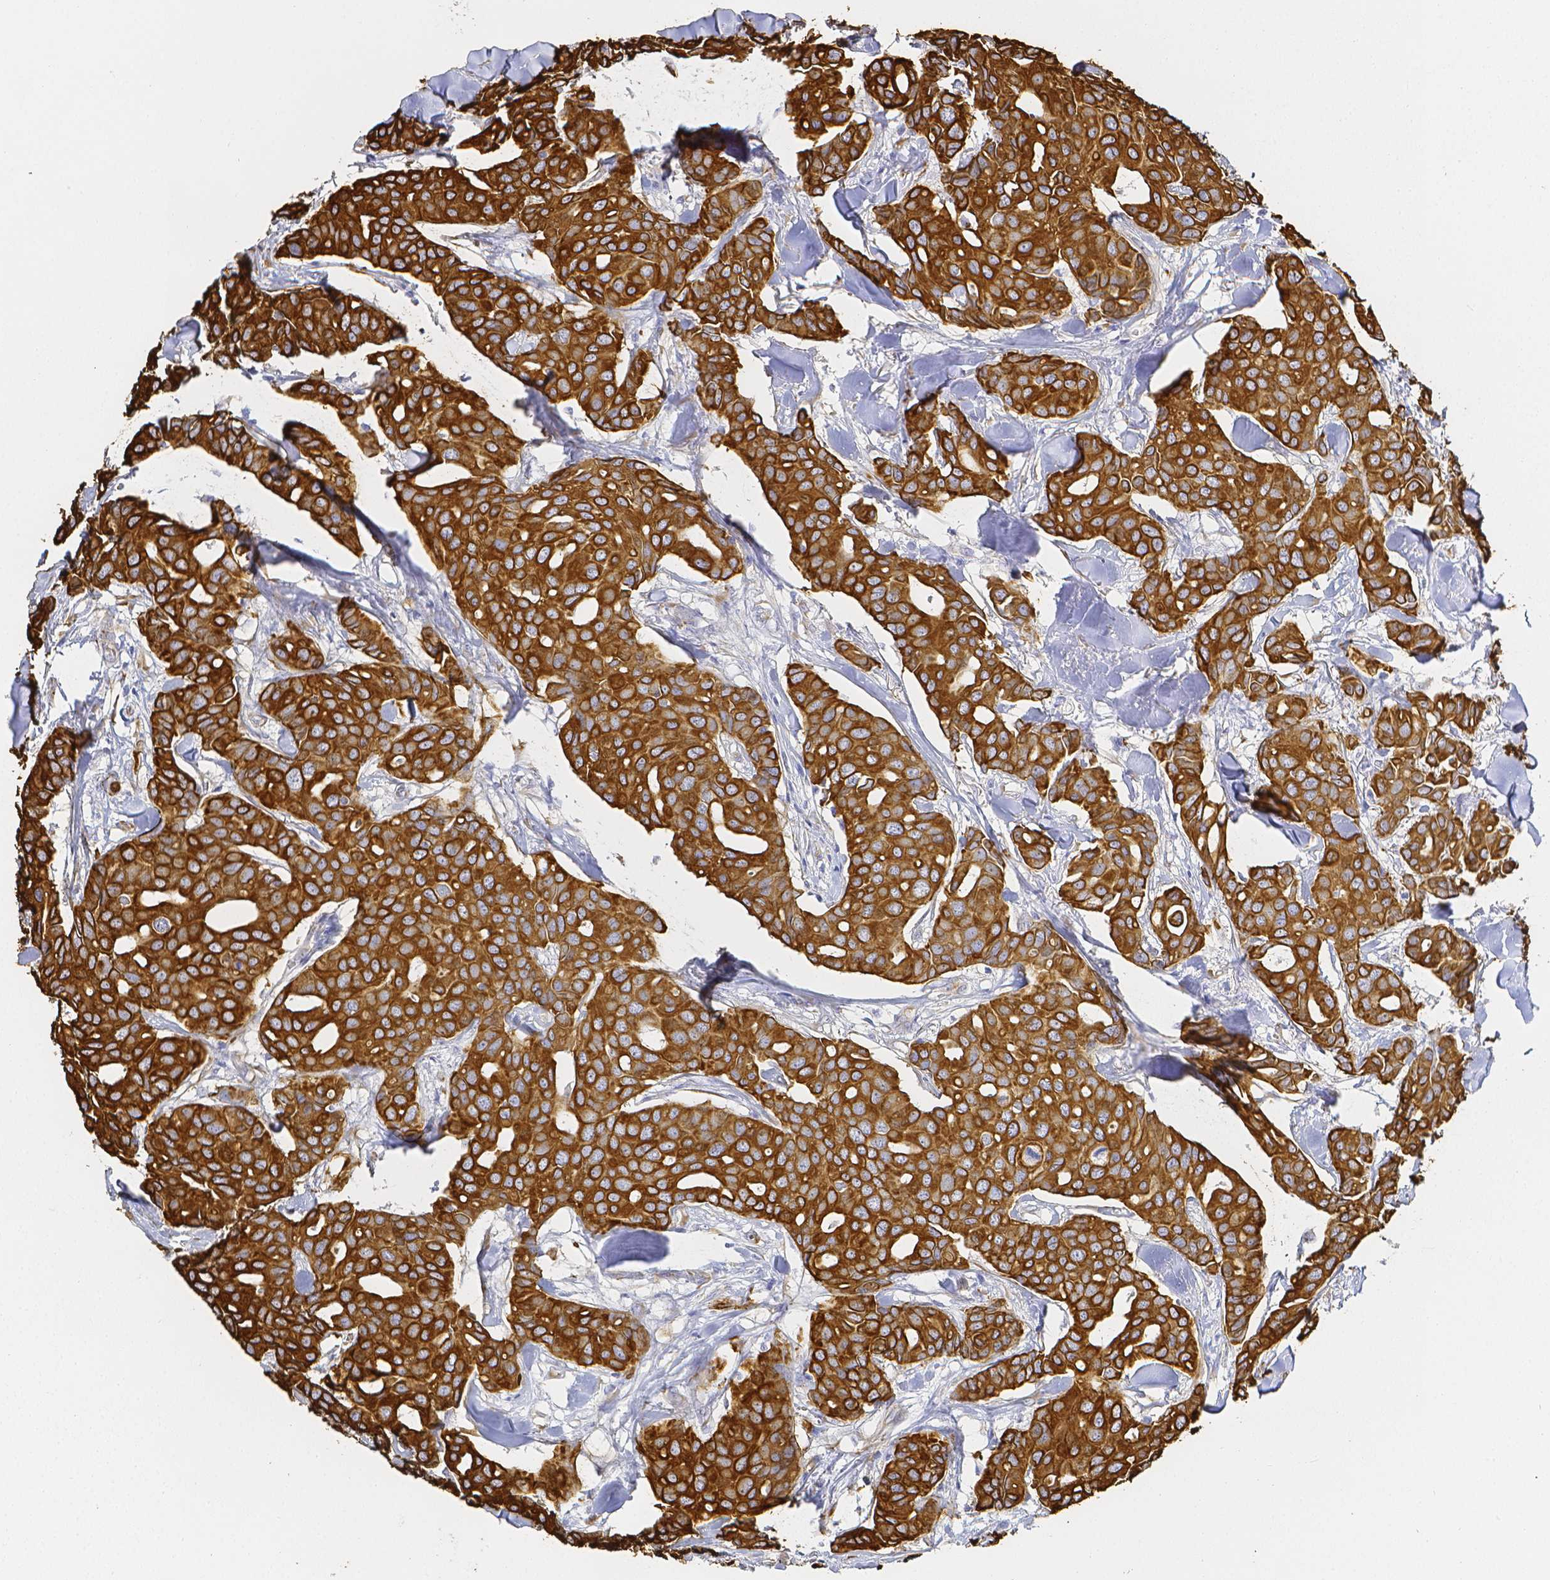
{"staining": {"intensity": "strong", "quantity": ">75%", "location": "cytoplasmic/membranous"}, "tissue": "breast cancer", "cell_type": "Tumor cells", "image_type": "cancer", "snomed": [{"axis": "morphology", "description": "Duct carcinoma"}, {"axis": "topography", "description": "Breast"}], "caption": "Immunohistochemical staining of breast intraductal carcinoma displays high levels of strong cytoplasmic/membranous staining in approximately >75% of tumor cells.", "gene": "SMURF1", "patient": {"sex": "female", "age": 54}}